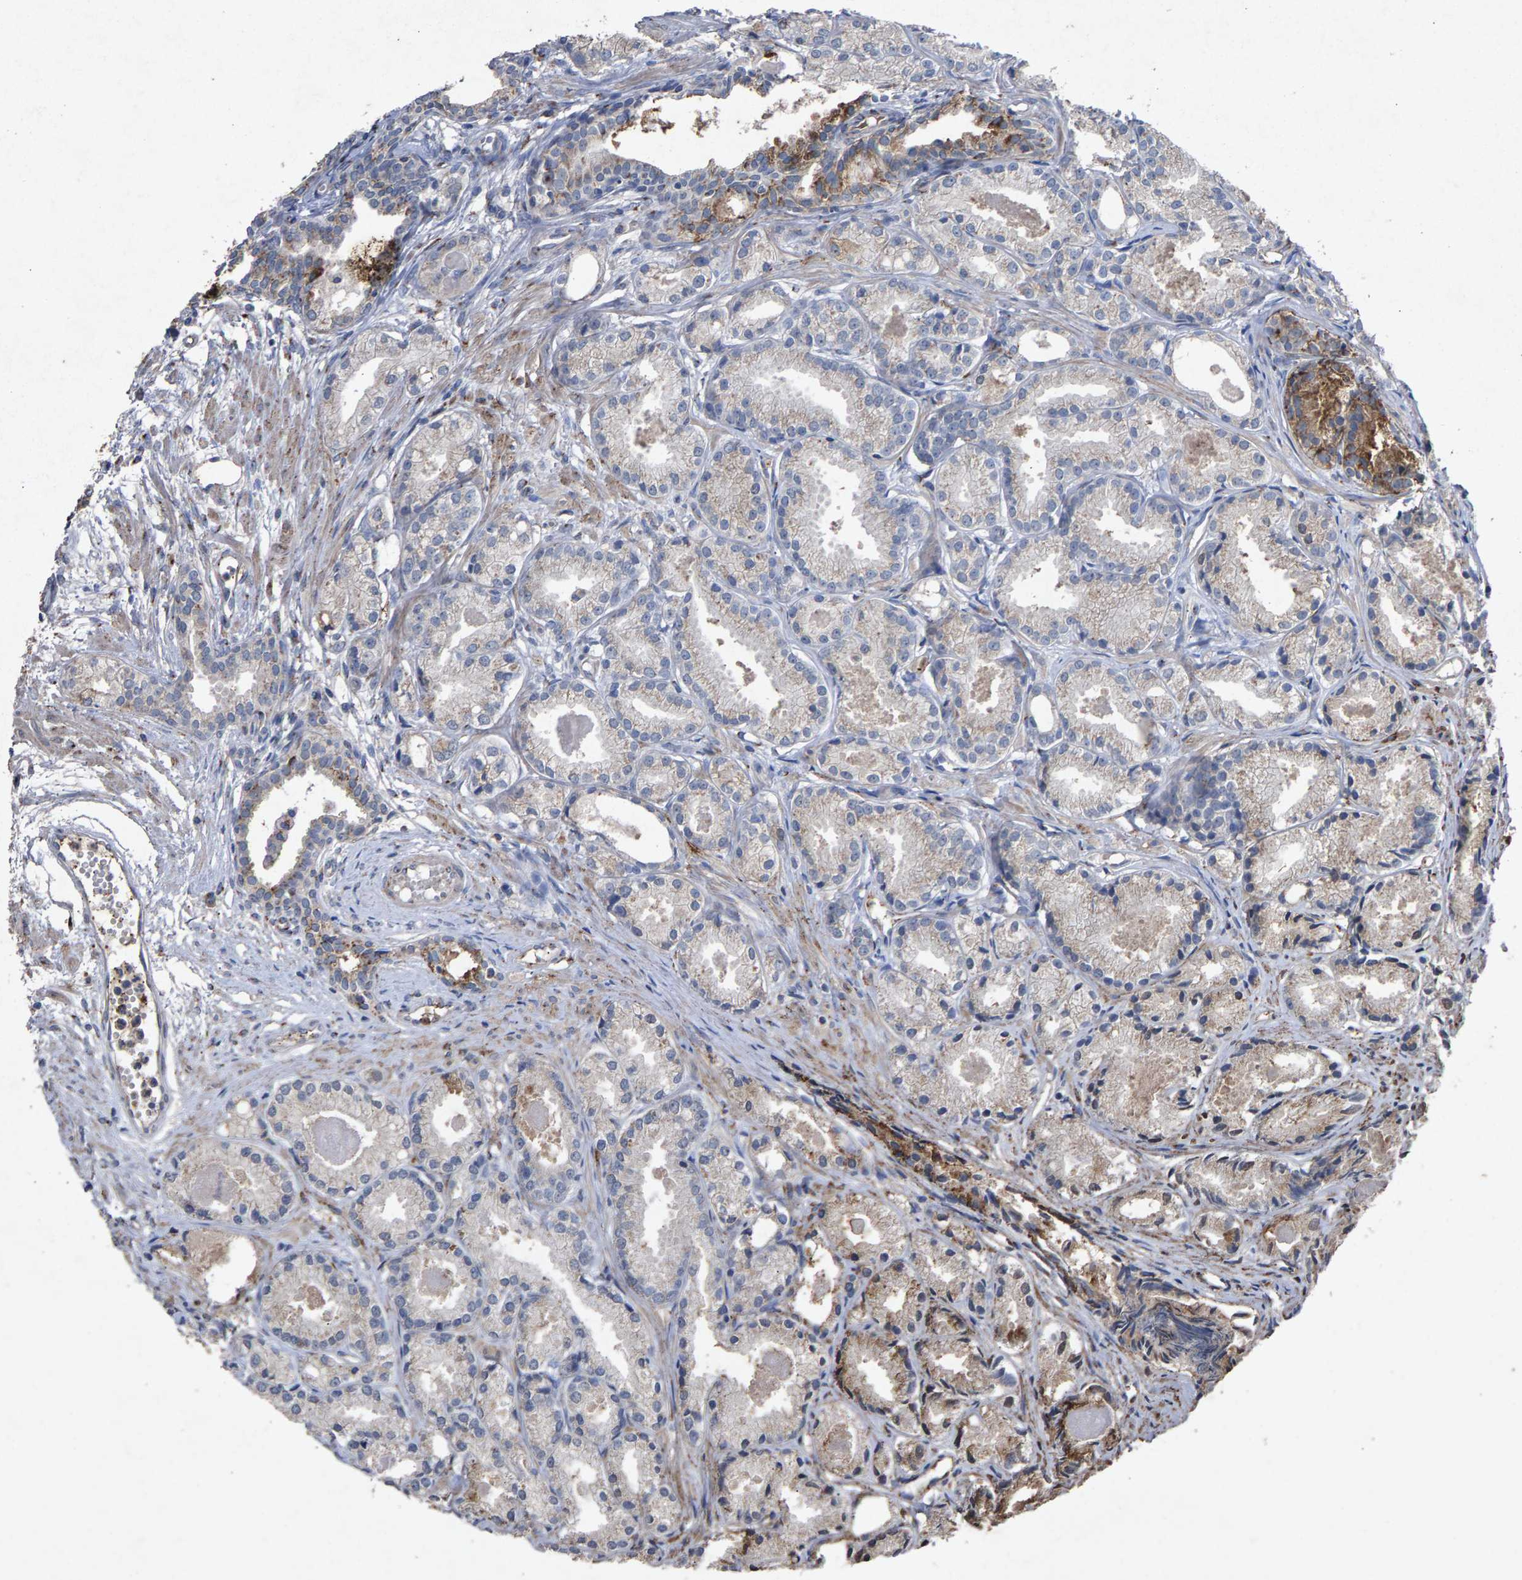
{"staining": {"intensity": "moderate", "quantity": "25%-75%", "location": "cytoplasmic/membranous"}, "tissue": "prostate cancer", "cell_type": "Tumor cells", "image_type": "cancer", "snomed": [{"axis": "morphology", "description": "Adenocarcinoma, Low grade"}, {"axis": "topography", "description": "Prostate"}], "caption": "Prostate cancer (low-grade adenocarcinoma) tissue displays moderate cytoplasmic/membranous expression in about 25%-75% of tumor cells", "gene": "MAN2A1", "patient": {"sex": "male", "age": 72}}